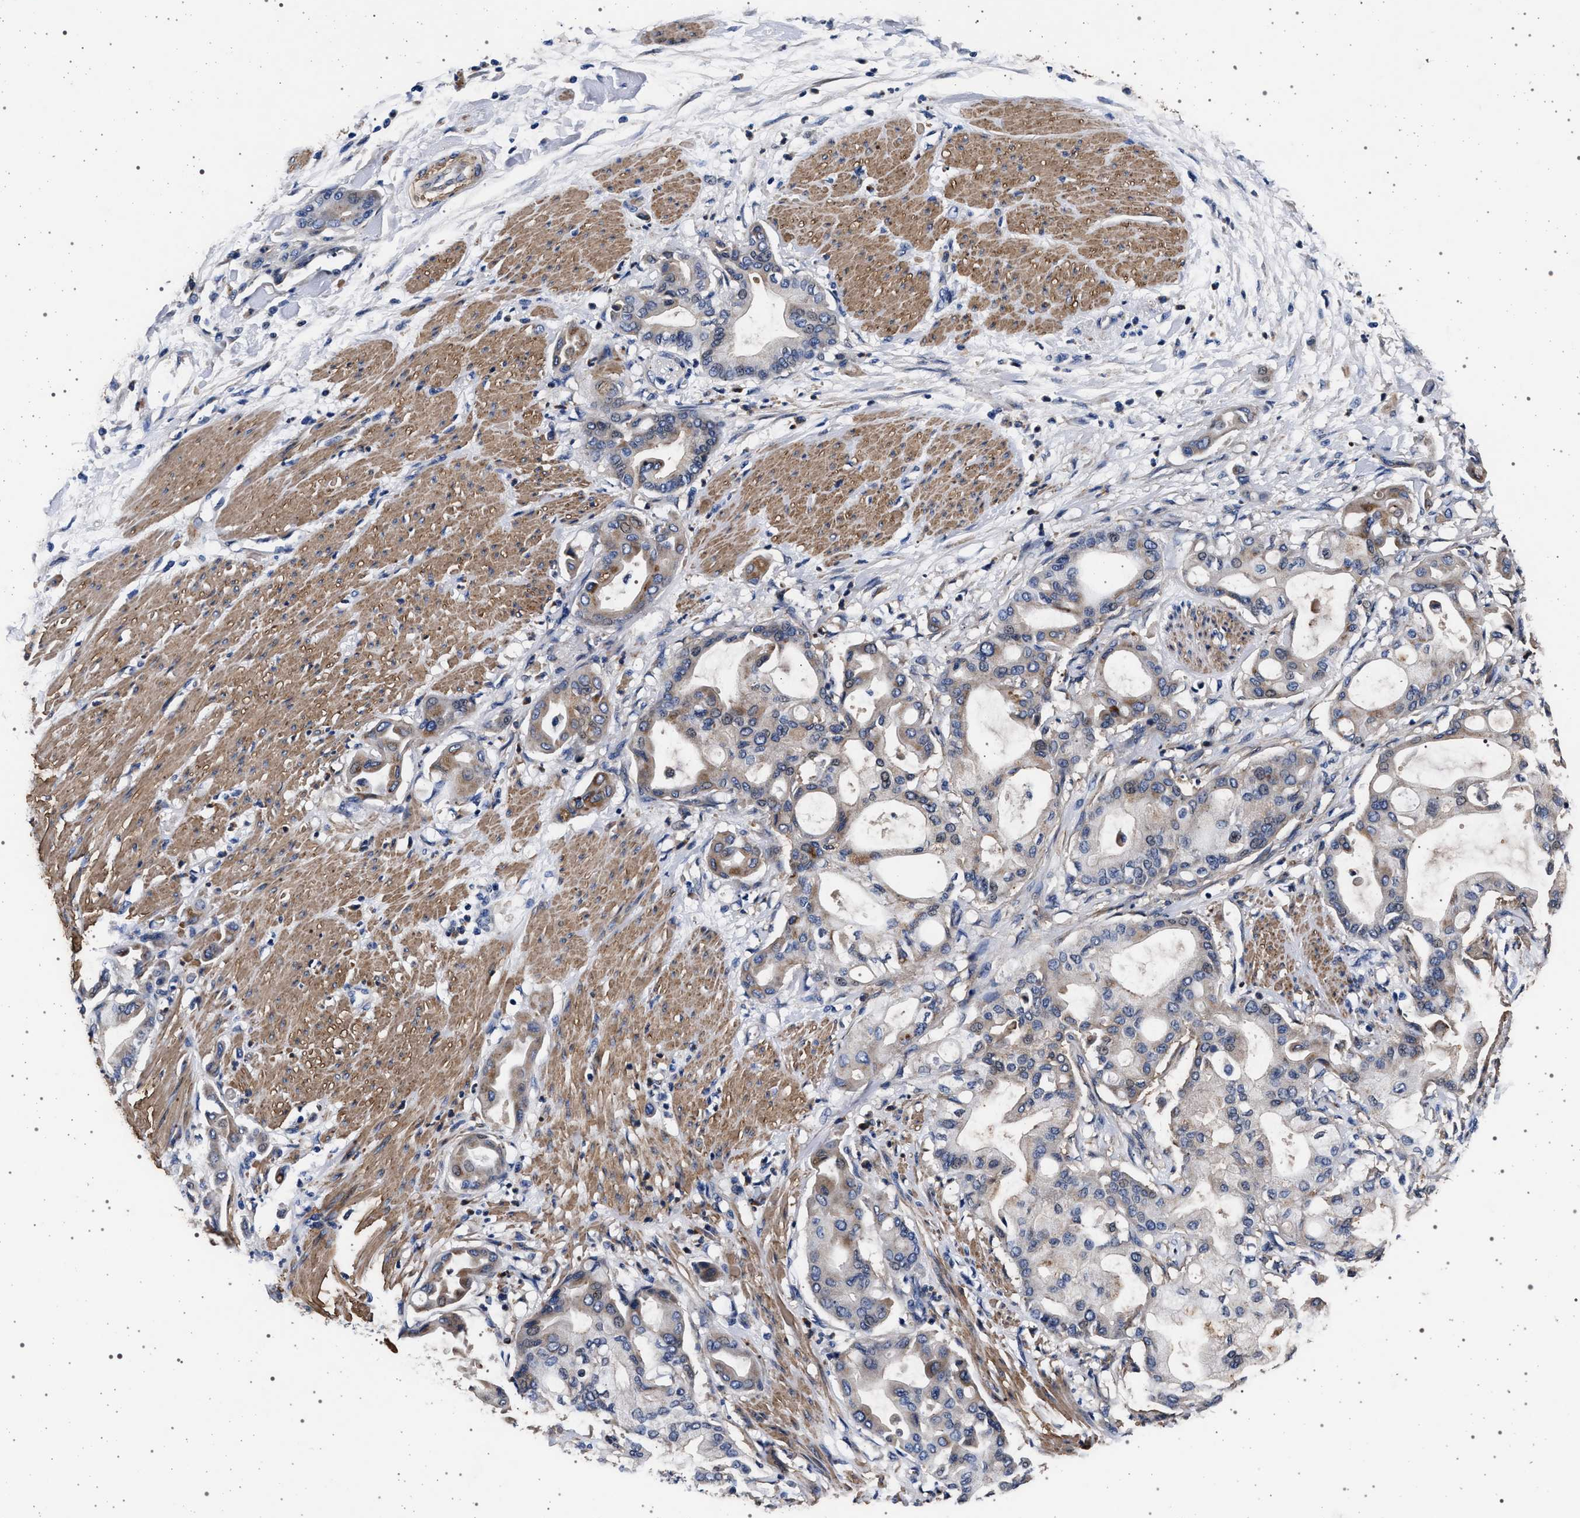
{"staining": {"intensity": "weak", "quantity": "<25%", "location": "cytoplasmic/membranous,nuclear"}, "tissue": "pancreatic cancer", "cell_type": "Tumor cells", "image_type": "cancer", "snomed": [{"axis": "morphology", "description": "Adenocarcinoma, NOS"}, {"axis": "morphology", "description": "Adenocarcinoma, metastatic, NOS"}, {"axis": "topography", "description": "Lymph node"}, {"axis": "topography", "description": "Pancreas"}, {"axis": "topography", "description": "Duodenum"}], "caption": "Immunohistochemical staining of human pancreatic cancer reveals no significant expression in tumor cells.", "gene": "KCNK6", "patient": {"sex": "female", "age": 64}}